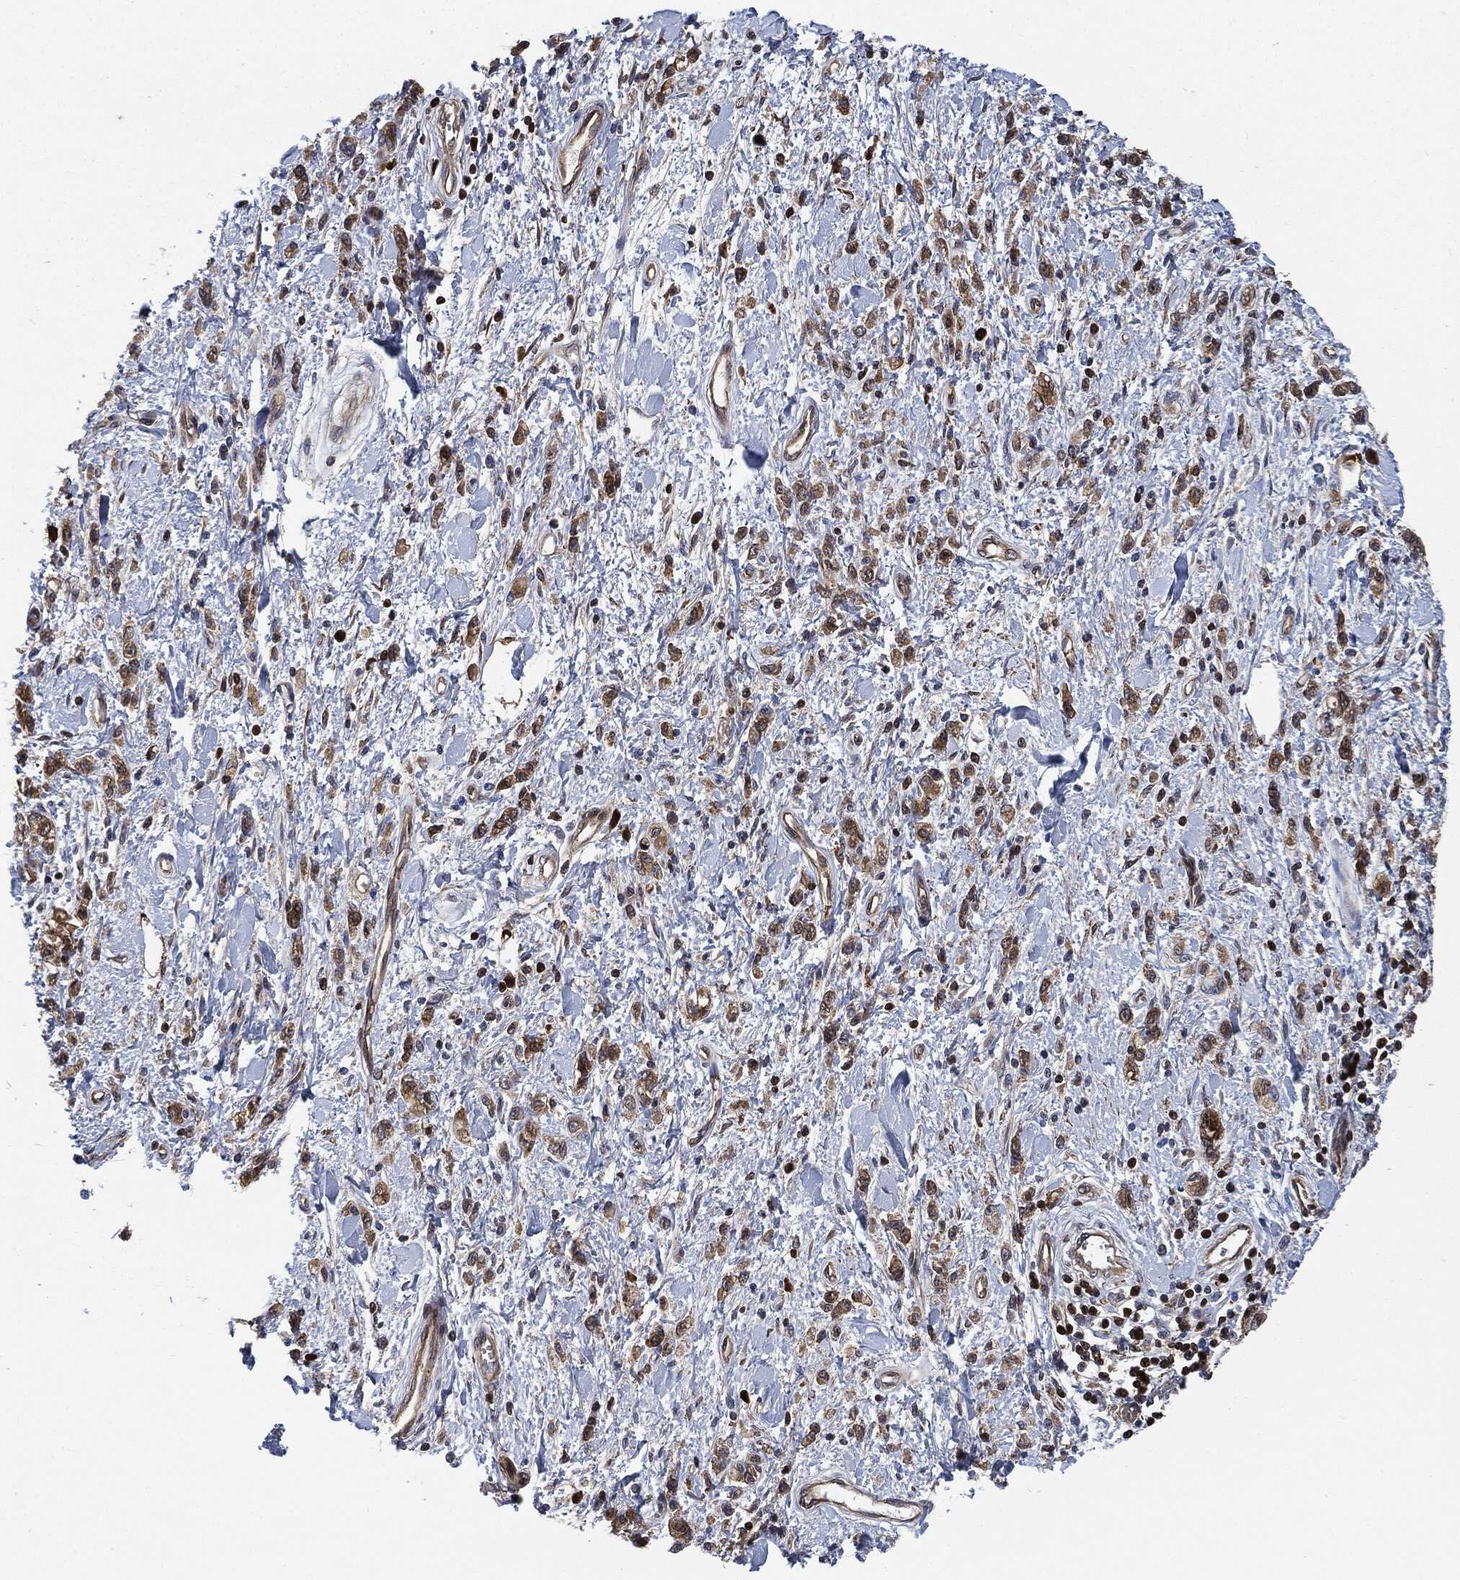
{"staining": {"intensity": "moderate", "quantity": ">75%", "location": "cytoplasmic/membranous"}, "tissue": "stomach cancer", "cell_type": "Tumor cells", "image_type": "cancer", "snomed": [{"axis": "morphology", "description": "Adenocarcinoma, NOS"}, {"axis": "topography", "description": "Stomach"}], "caption": "Stomach cancer was stained to show a protein in brown. There is medium levels of moderate cytoplasmic/membranous positivity in approximately >75% of tumor cells. (DAB IHC with brightfield microscopy, high magnification).", "gene": "PRDX2", "patient": {"sex": "male", "age": 77}}